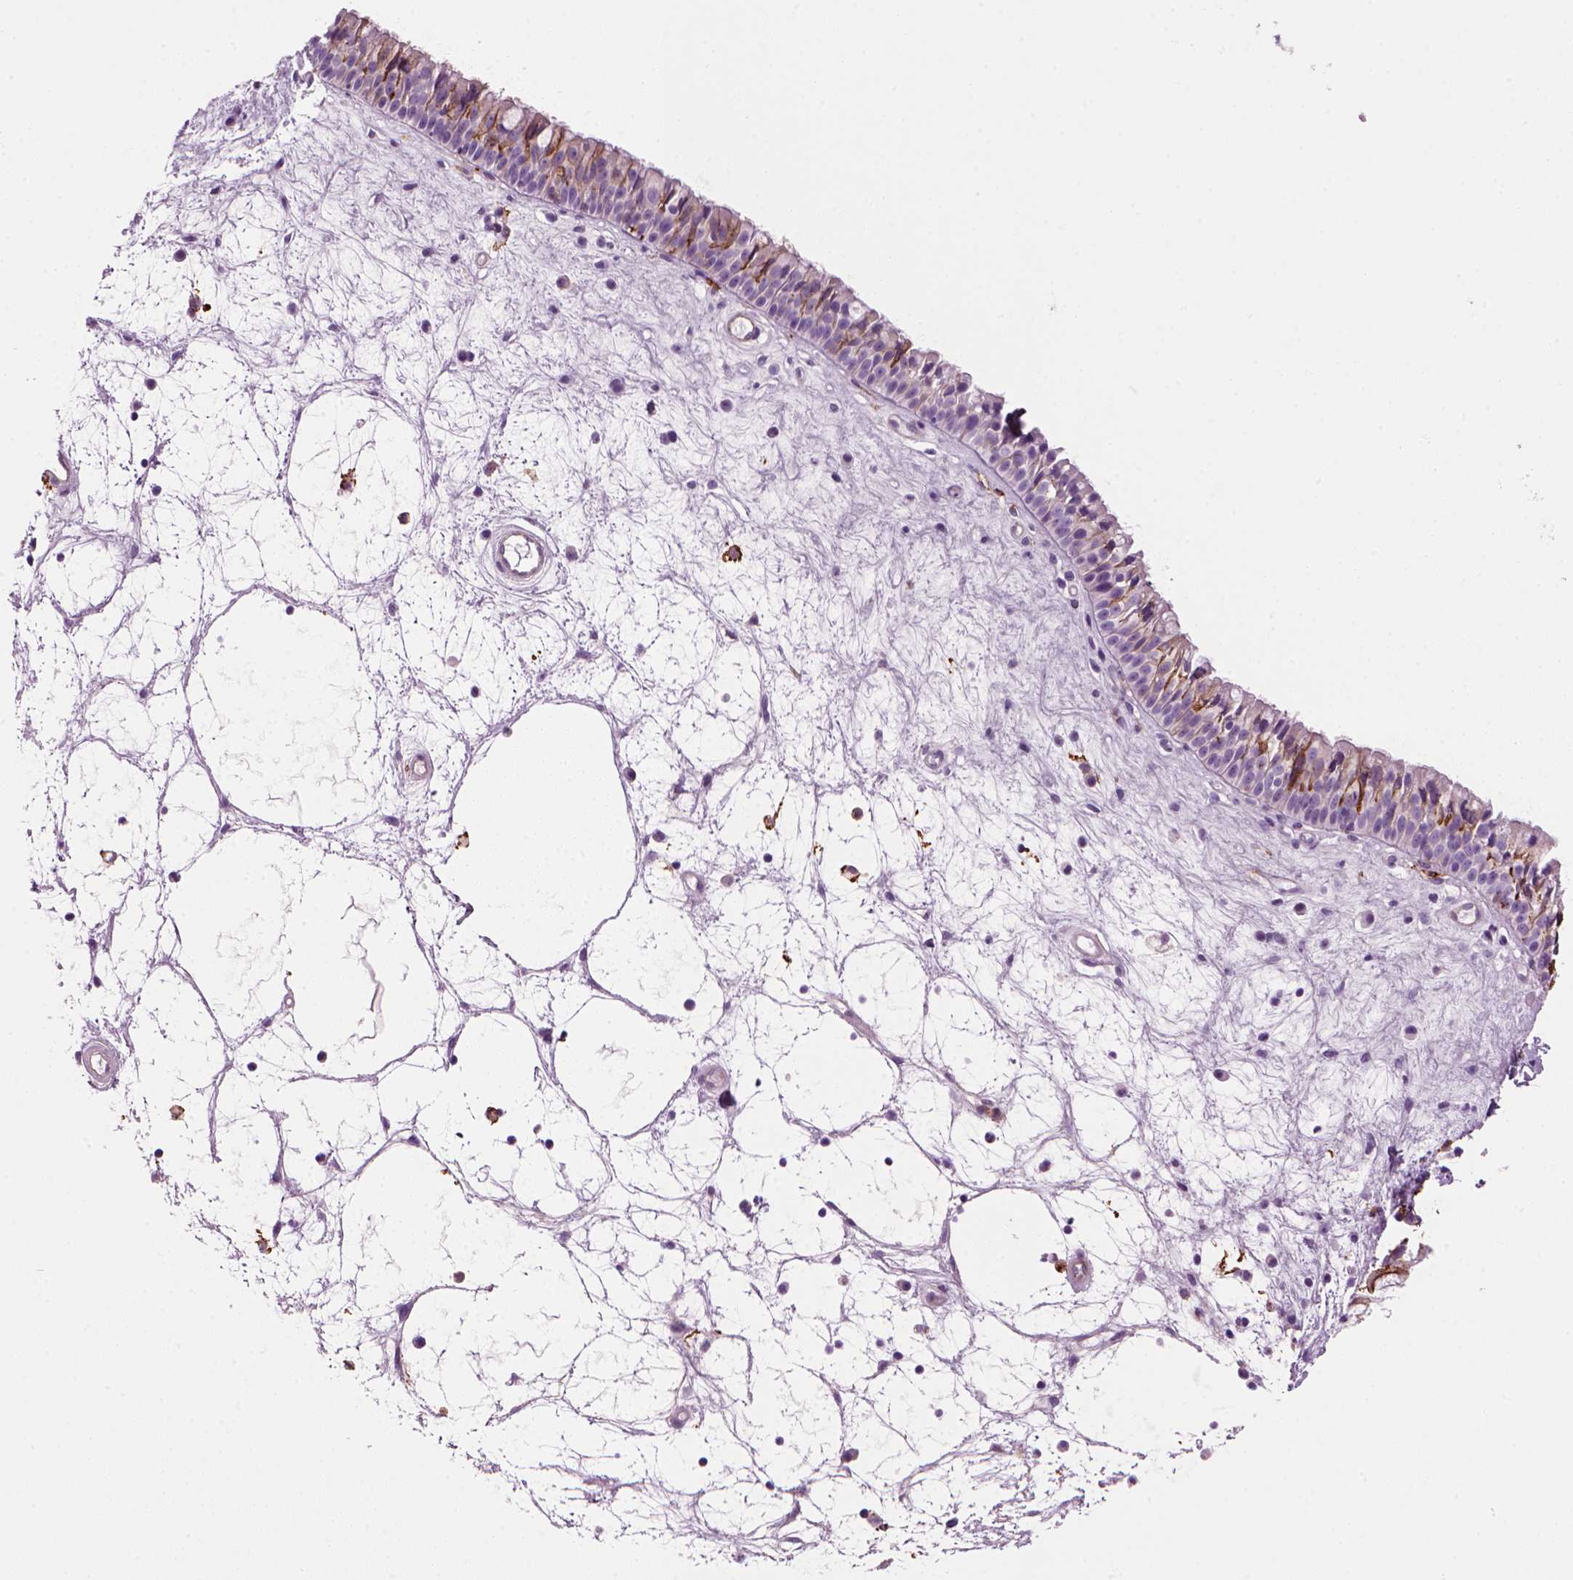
{"staining": {"intensity": "moderate", "quantity": "<25%", "location": "cytoplasmic/membranous"}, "tissue": "nasopharynx", "cell_type": "Respiratory epithelial cells", "image_type": "normal", "snomed": [{"axis": "morphology", "description": "Normal tissue, NOS"}, {"axis": "topography", "description": "Nasopharynx"}], "caption": "DAB (3,3'-diaminobenzidine) immunohistochemical staining of unremarkable human nasopharynx shows moderate cytoplasmic/membranous protein staining in approximately <25% of respiratory epithelial cells.", "gene": "MARCKS", "patient": {"sex": "male", "age": 69}}